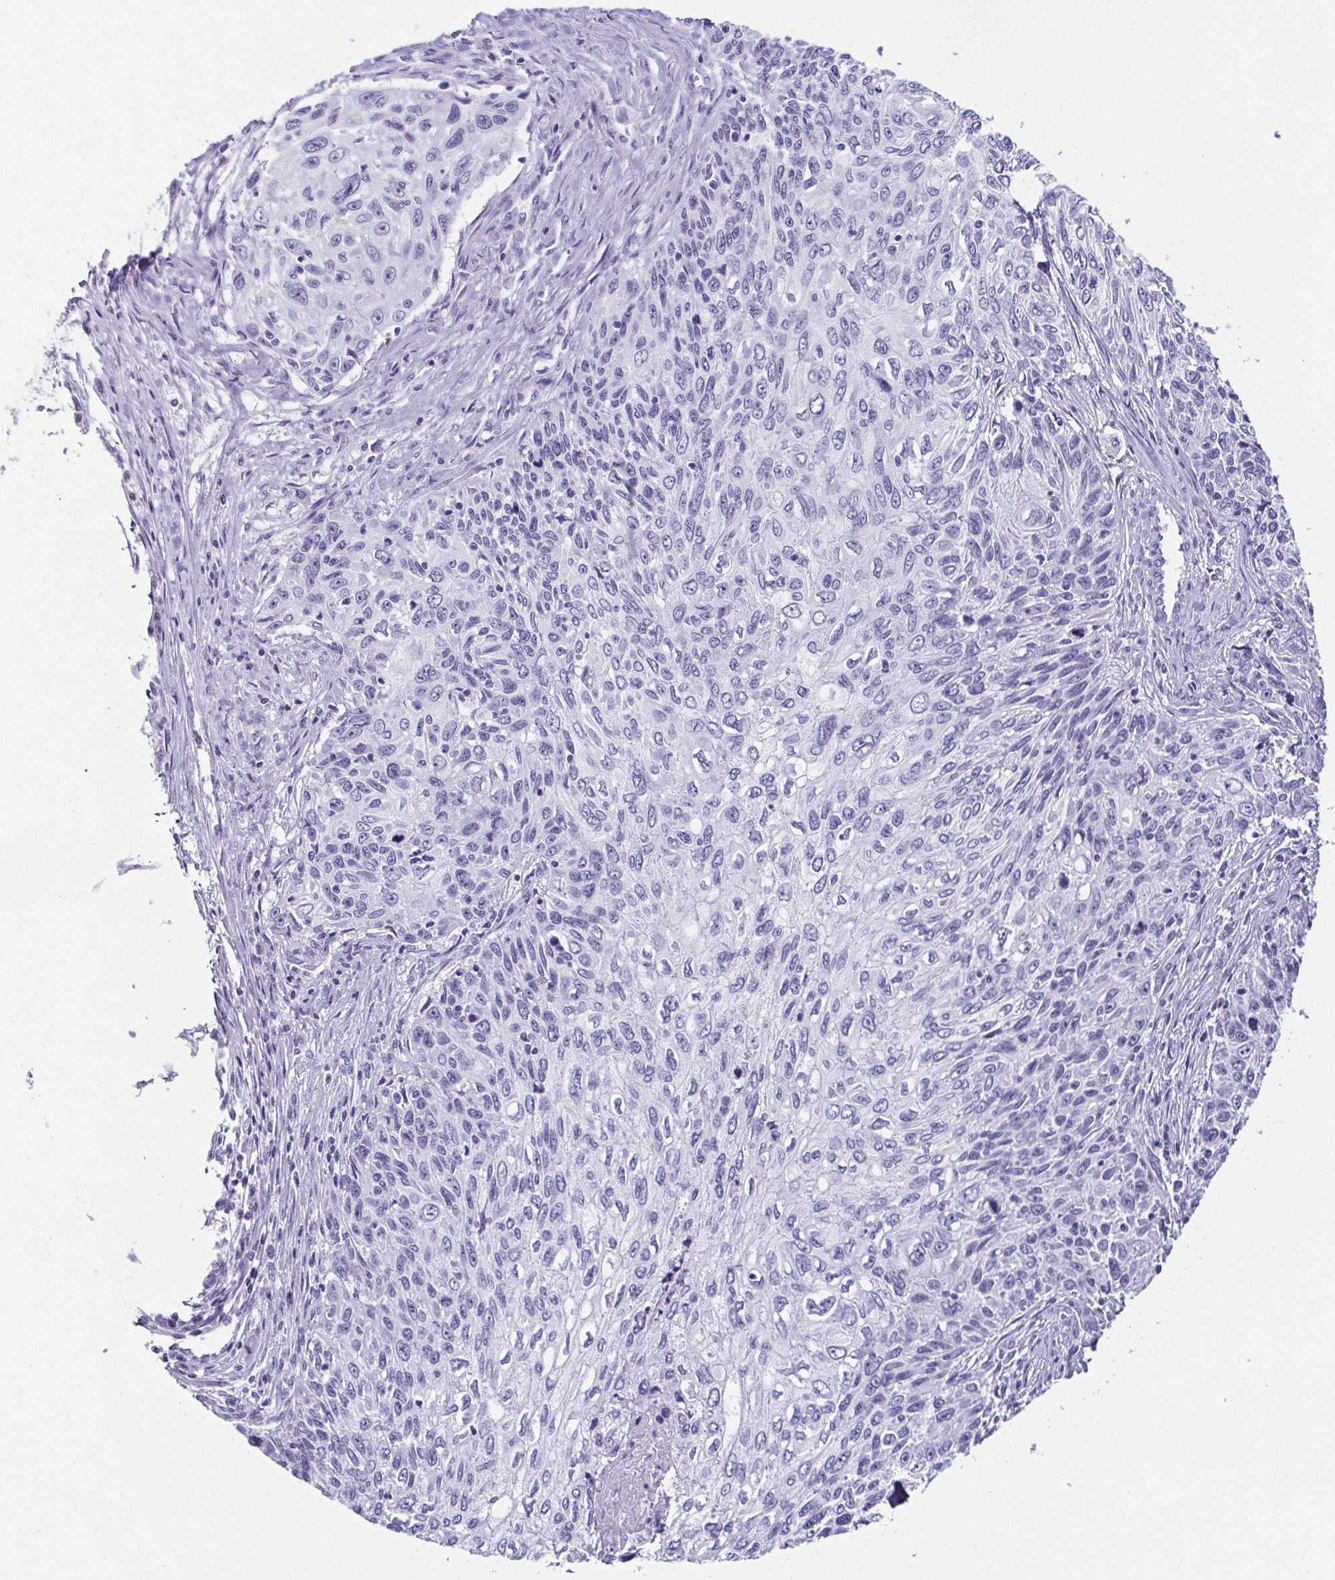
{"staining": {"intensity": "negative", "quantity": "none", "location": "none"}, "tissue": "skin cancer", "cell_type": "Tumor cells", "image_type": "cancer", "snomed": [{"axis": "morphology", "description": "Squamous cell carcinoma, NOS"}, {"axis": "topography", "description": "Skin"}], "caption": "Tumor cells show no significant expression in squamous cell carcinoma (skin).", "gene": "ESX1", "patient": {"sex": "male", "age": 92}}